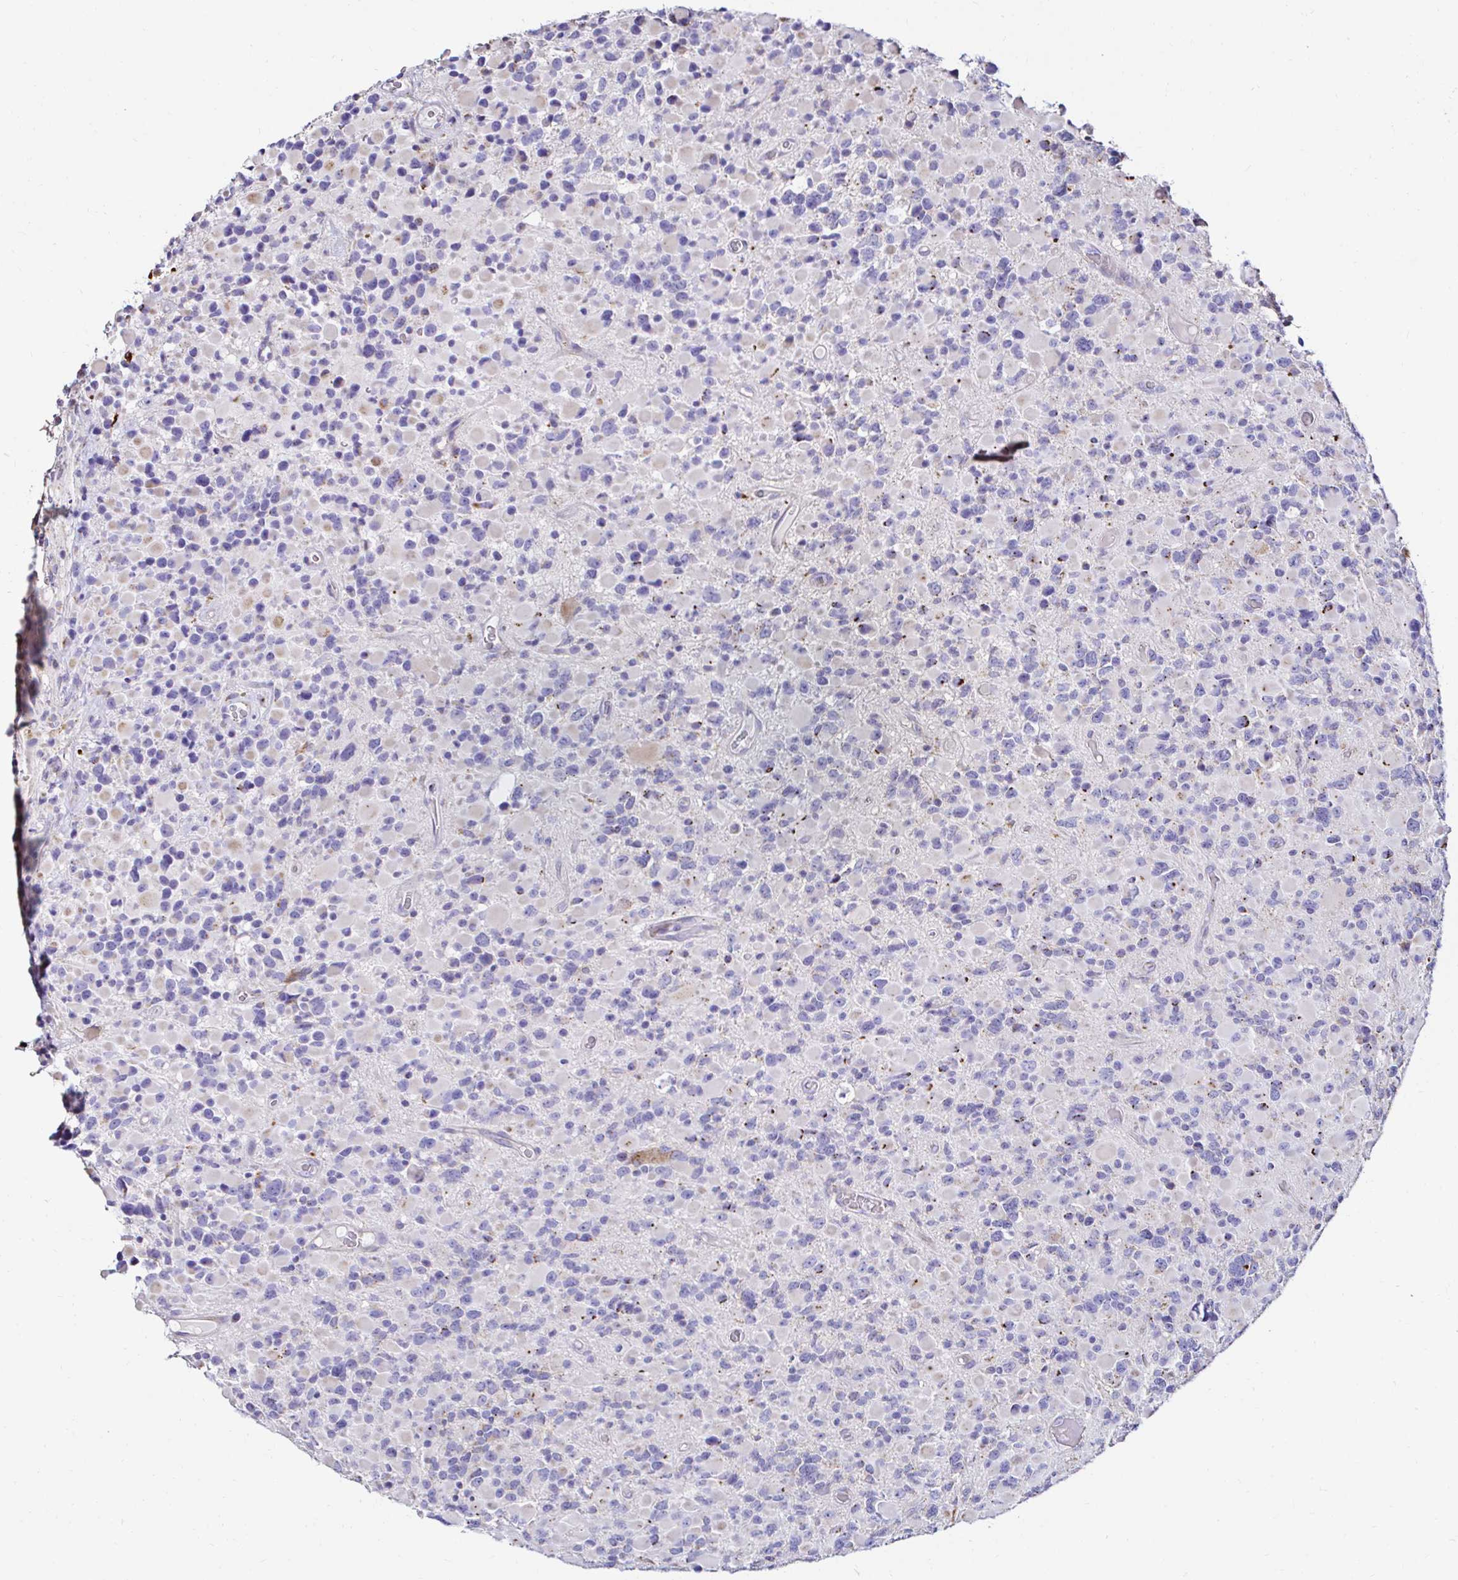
{"staining": {"intensity": "negative", "quantity": "none", "location": "none"}, "tissue": "glioma", "cell_type": "Tumor cells", "image_type": "cancer", "snomed": [{"axis": "morphology", "description": "Glioma, malignant, High grade"}, {"axis": "topography", "description": "Brain"}], "caption": "Protein analysis of glioma displays no significant positivity in tumor cells.", "gene": "GALNS", "patient": {"sex": "female", "age": 40}}